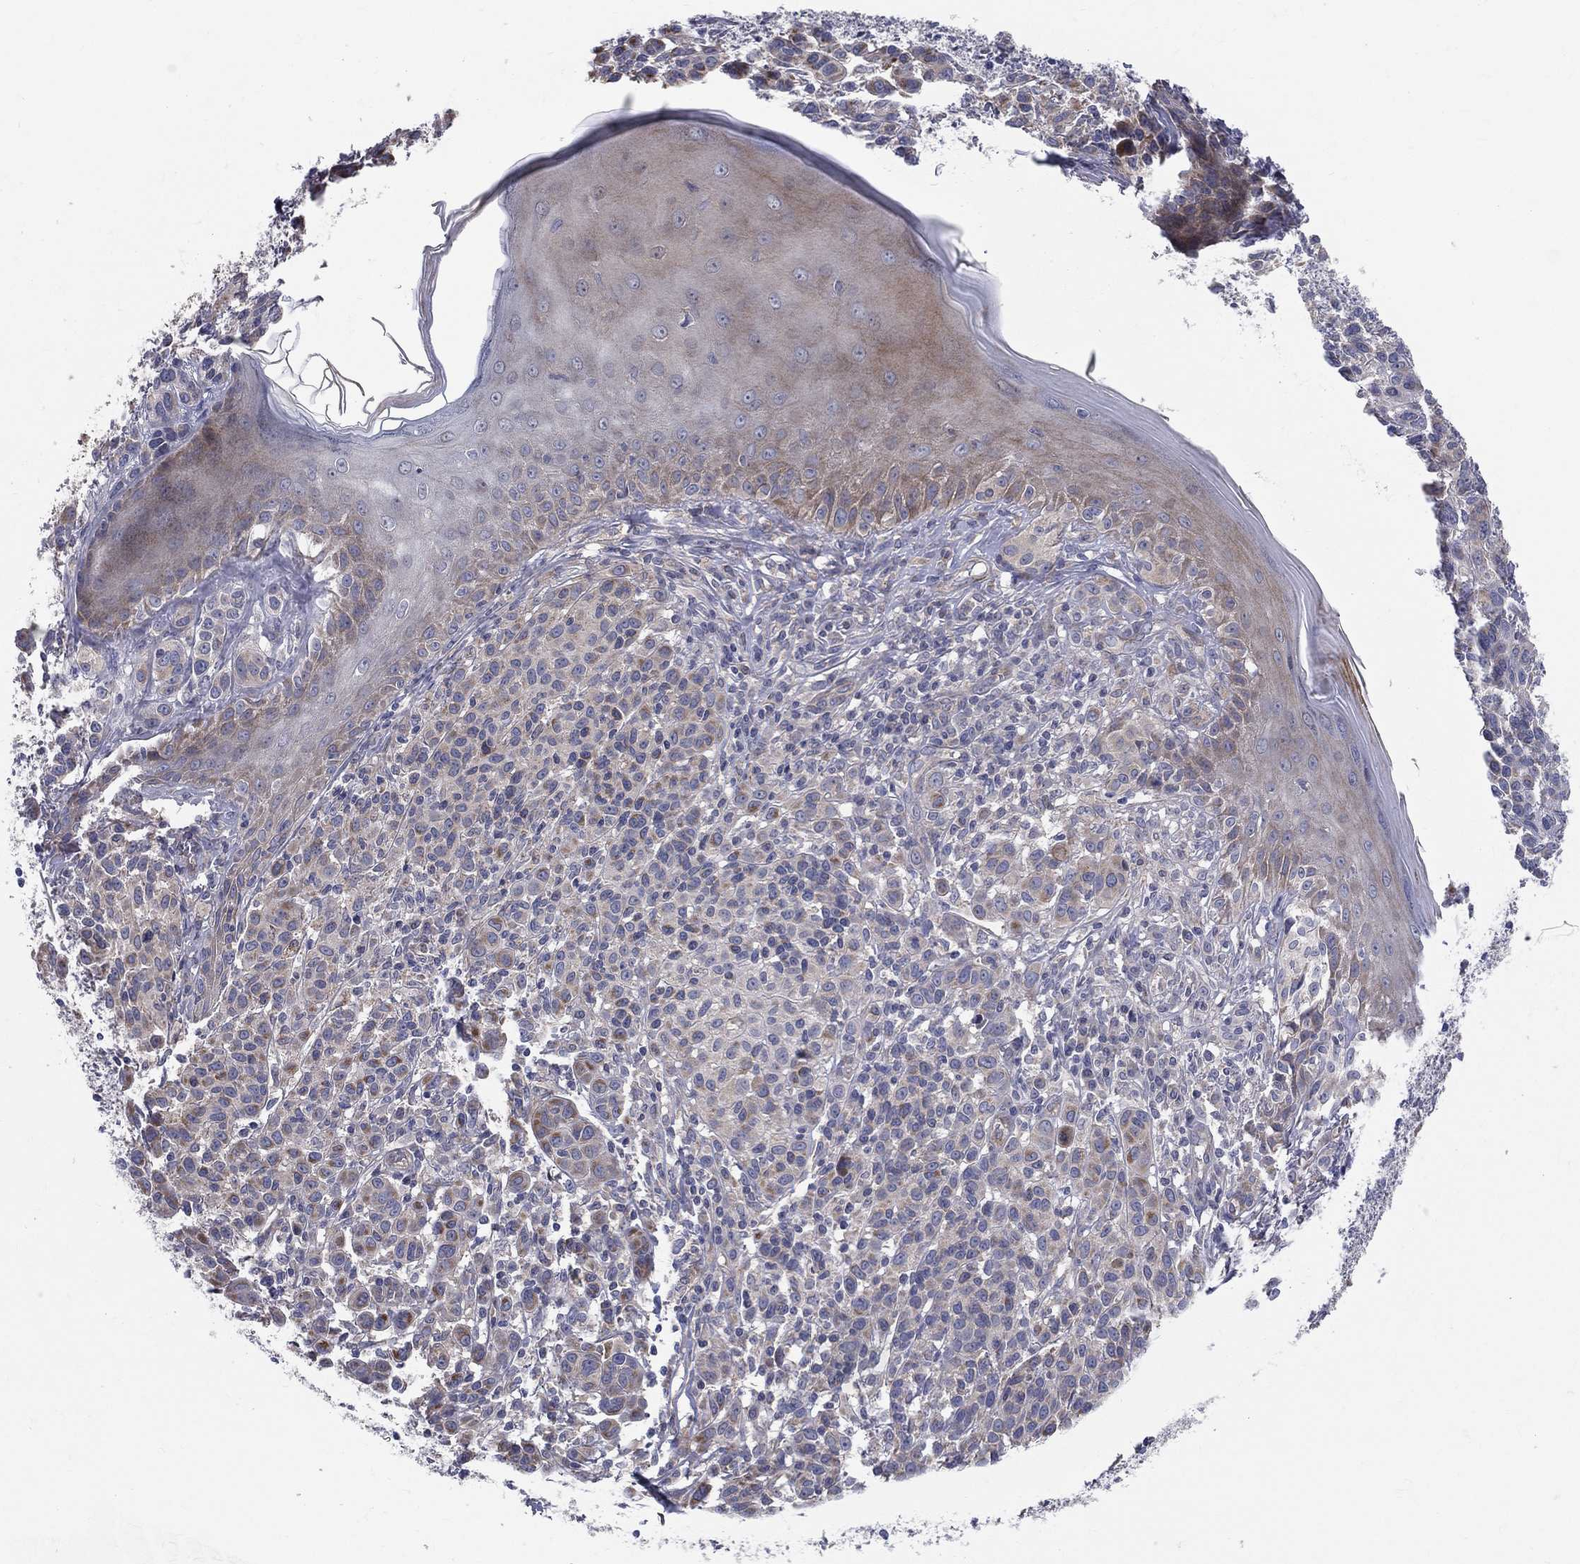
{"staining": {"intensity": "moderate", "quantity": "<25%", "location": "cytoplasmic/membranous"}, "tissue": "melanoma", "cell_type": "Tumor cells", "image_type": "cancer", "snomed": [{"axis": "morphology", "description": "Malignant melanoma, NOS"}, {"axis": "topography", "description": "Skin"}], "caption": "Immunohistochemical staining of melanoma demonstrates low levels of moderate cytoplasmic/membranous positivity in approximately <25% of tumor cells. (brown staining indicates protein expression, while blue staining denotes nuclei).", "gene": "POMZP3", "patient": {"sex": "male", "age": 79}}